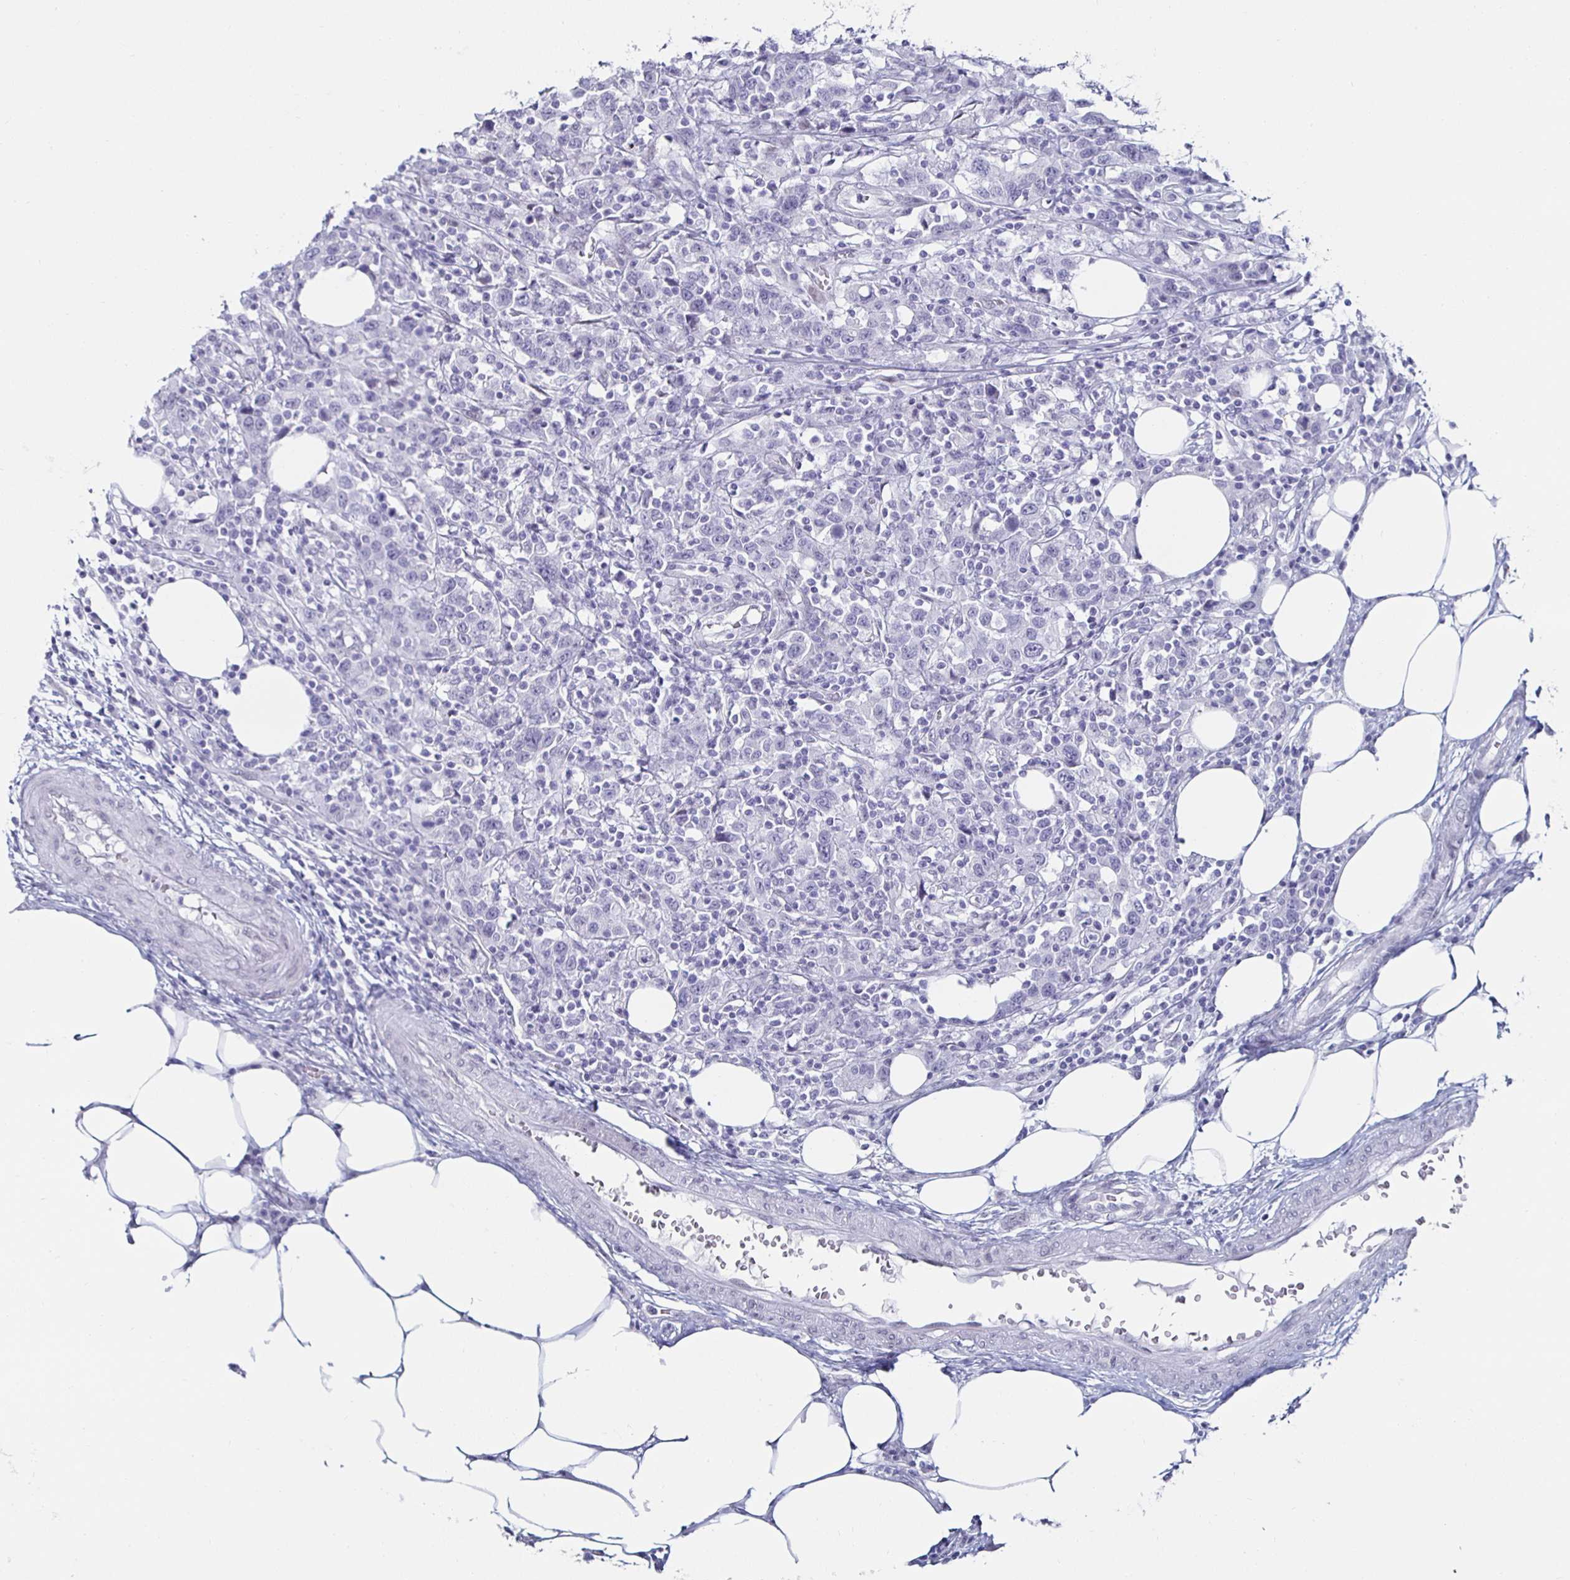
{"staining": {"intensity": "negative", "quantity": "none", "location": "none"}, "tissue": "urothelial cancer", "cell_type": "Tumor cells", "image_type": "cancer", "snomed": [{"axis": "morphology", "description": "Urothelial carcinoma, High grade"}, {"axis": "topography", "description": "Urinary bladder"}], "caption": "High-grade urothelial carcinoma was stained to show a protein in brown. There is no significant staining in tumor cells.", "gene": "KRT4", "patient": {"sex": "male", "age": 61}}